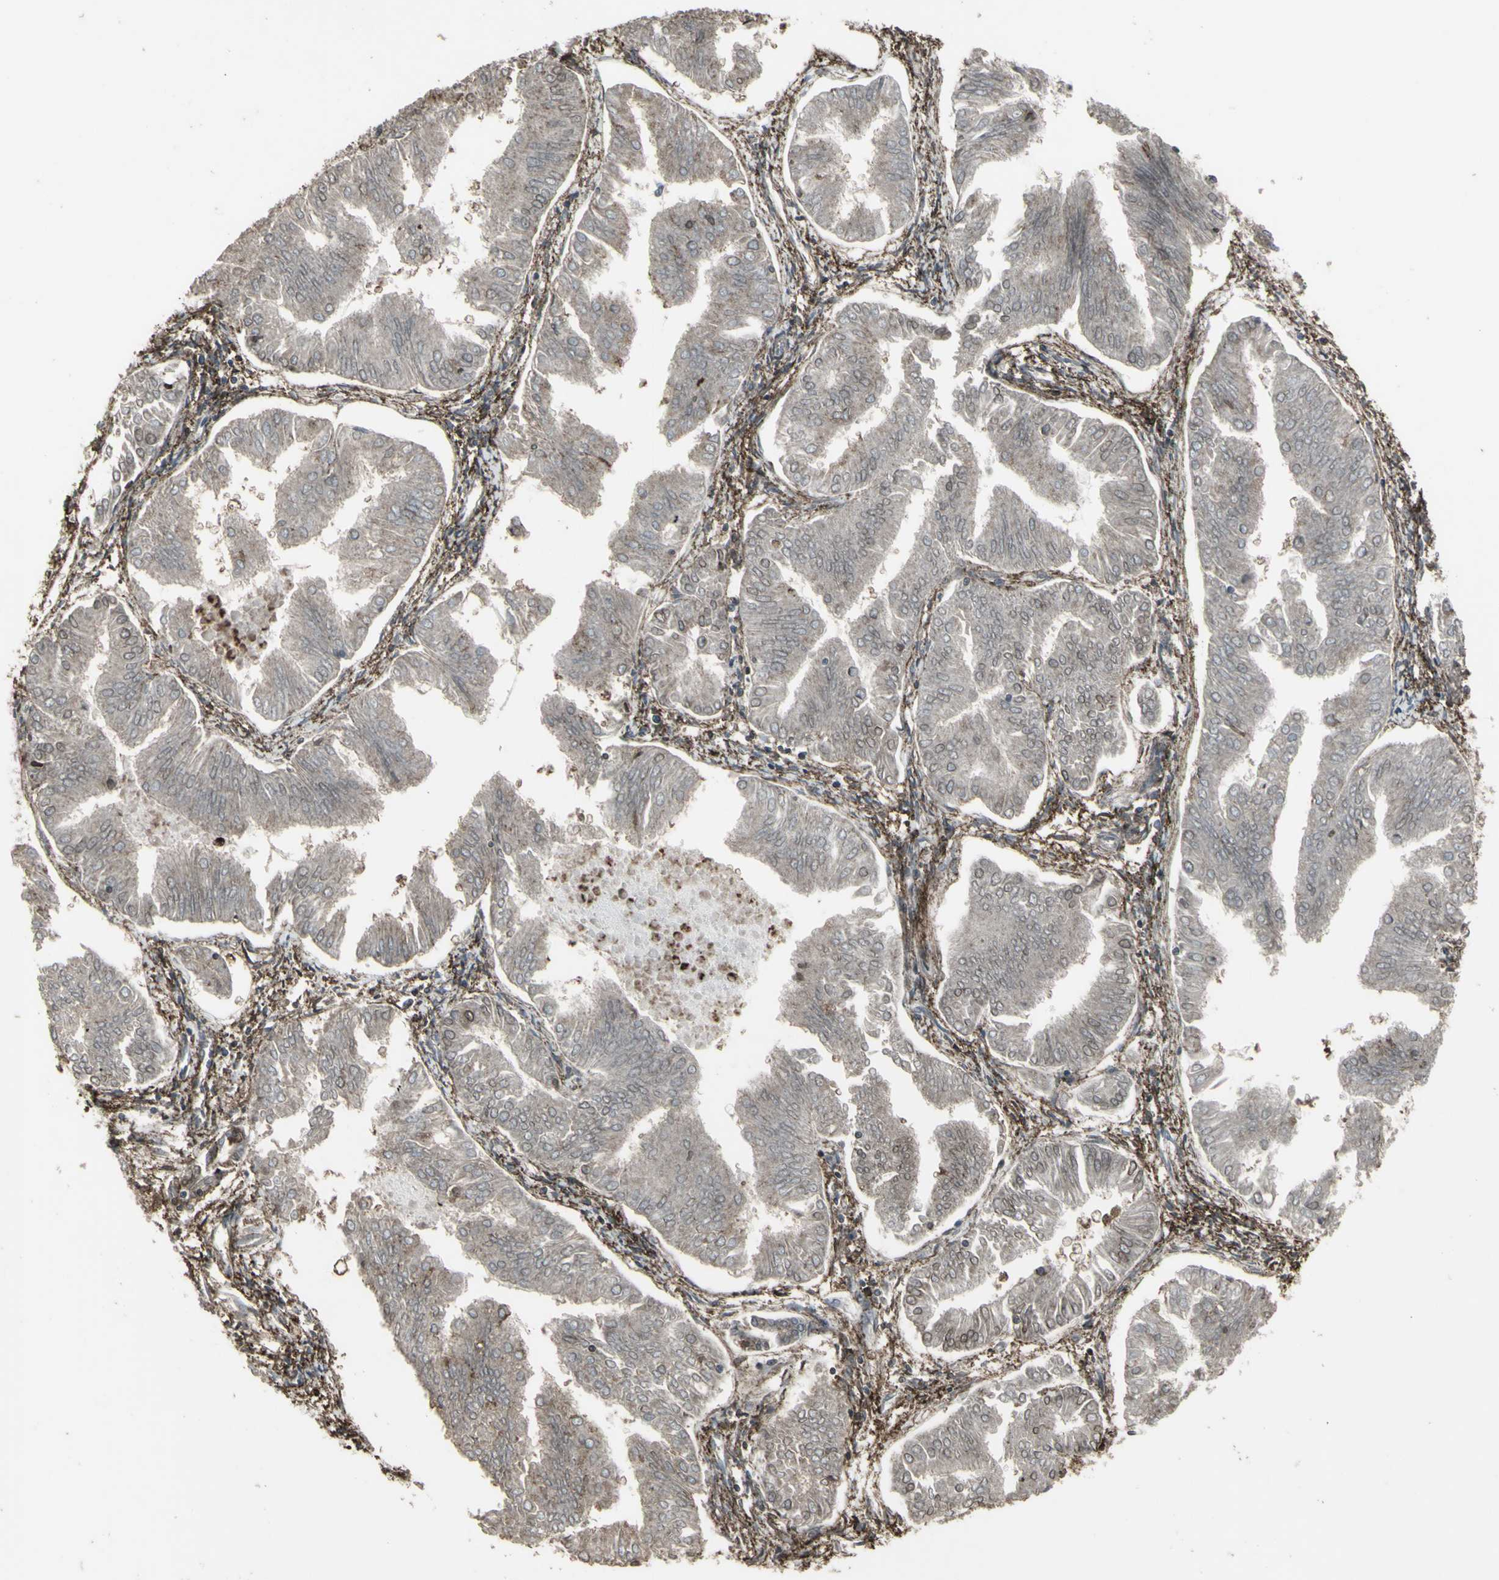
{"staining": {"intensity": "weak", "quantity": "<25%", "location": "cytoplasmic/membranous,nuclear"}, "tissue": "endometrial cancer", "cell_type": "Tumor cells", "image_type": "cancer", "snomed": [{"axis": "morphology", "description": "Adenocarcinoma, NOS"}, {"axis": "topography", "description": "Endometrium"}], "caption": "This photomicrograph is of endometrial cancer (adenocarcinoma) stained with immunohistochemistry to label a protein in brown with the nuclei are counter-stained blue. There is no positivity in tumor cells.", "gene": "SMO", "patient": {"sex": "female", "age": 53}}